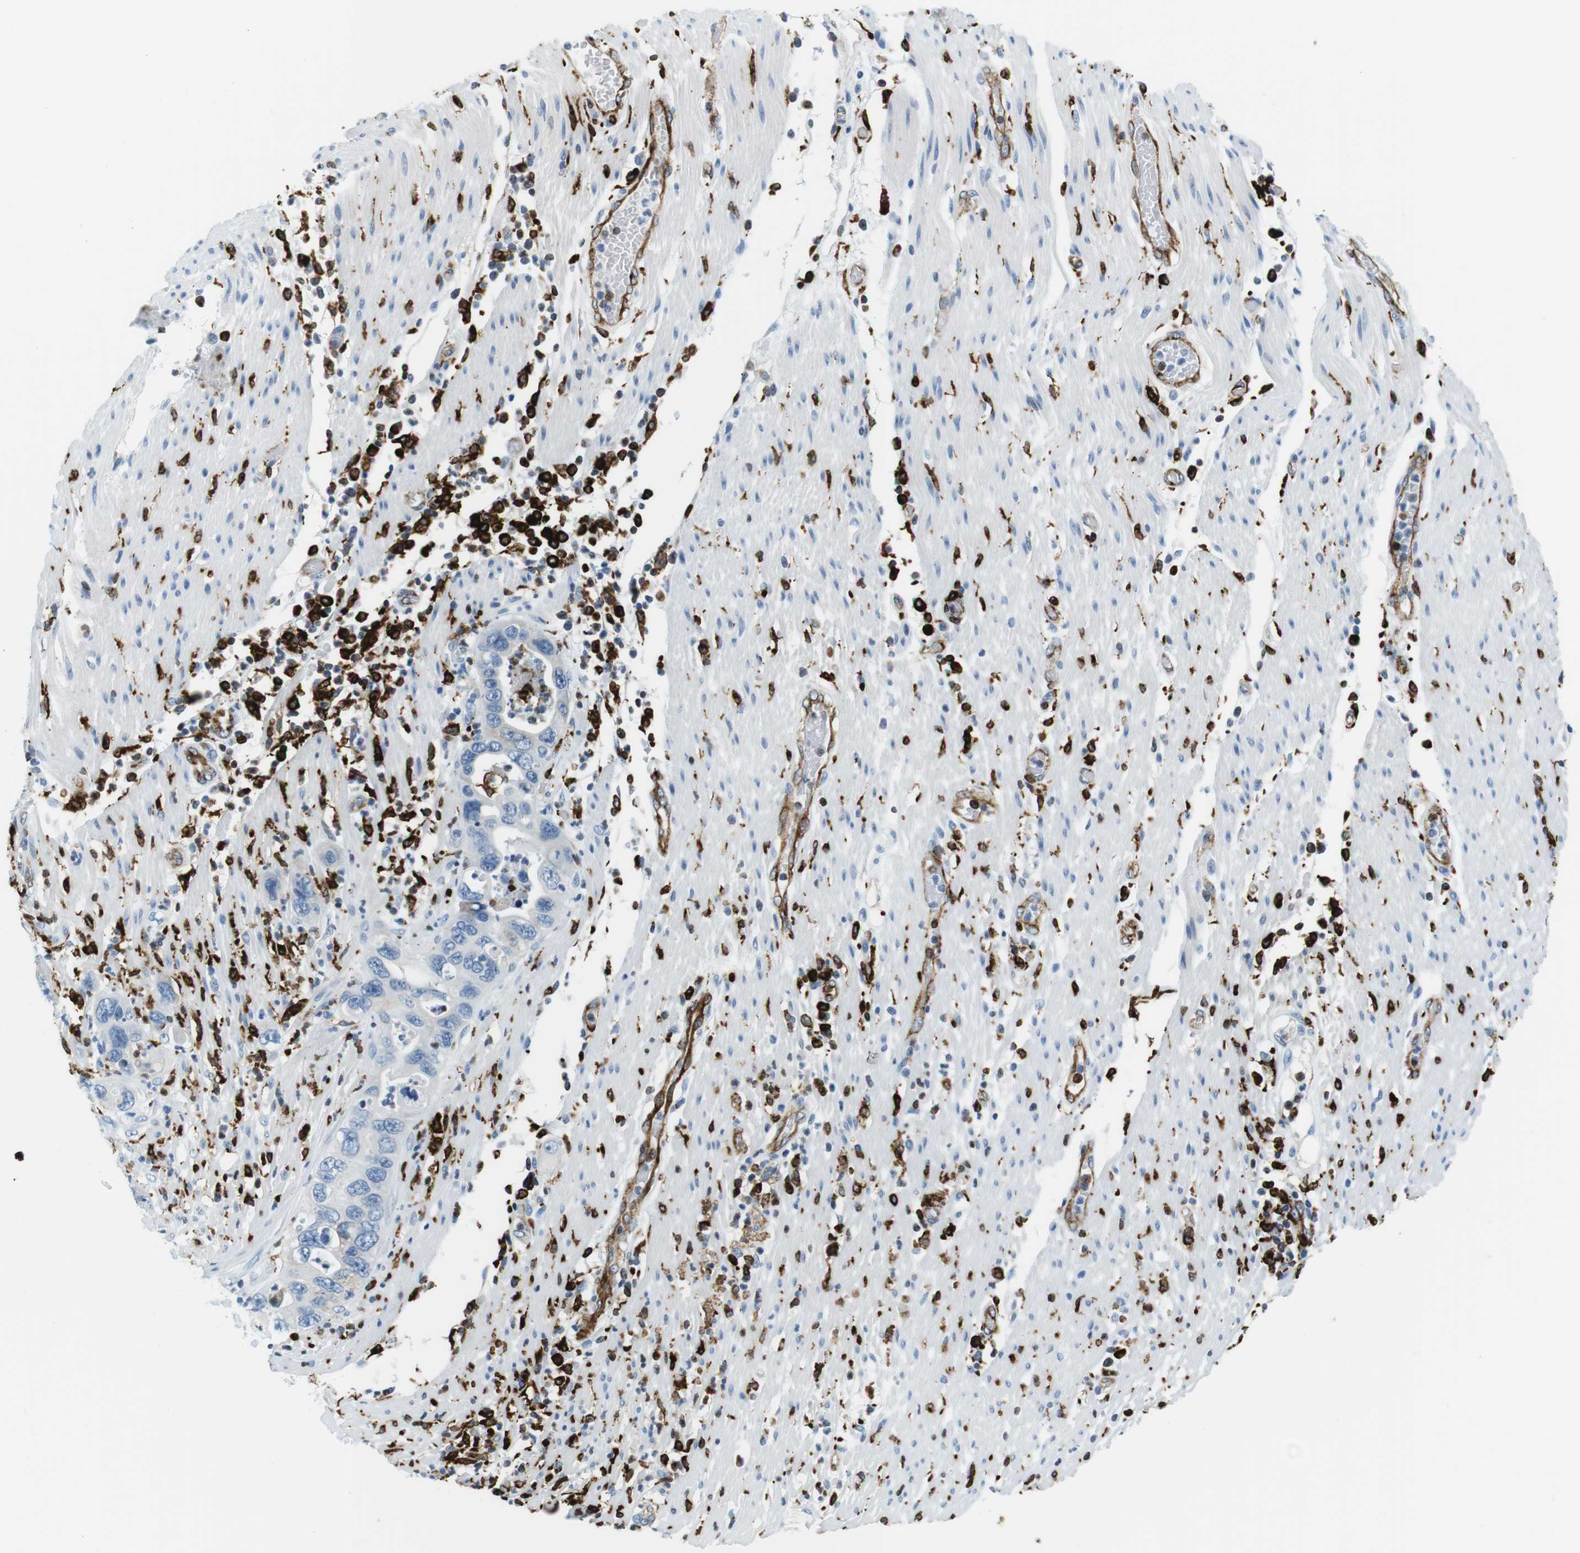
{"staining": {"intensity": "weak", "quantity": "<25%", "location": "cytoplasmic/membranous"}, "tissue": "pancreatic cancer", "cell_type": "Tumor cells", "image_type": "cancer", "snomed": [{"axis": "morphology", "description": "Adenocarcinoma, NOS"}, {"axis": "topography", "description": "Pancreas"}], "caption": "The photomicrograph demonstrates no staining of tumor cells in adenocarcinoma (pancreatic). (DAB immunohistochemistry with hematoxylin counter stain).", "gene": "CIITA", "patient": {"sex": "female", "age": 71}}